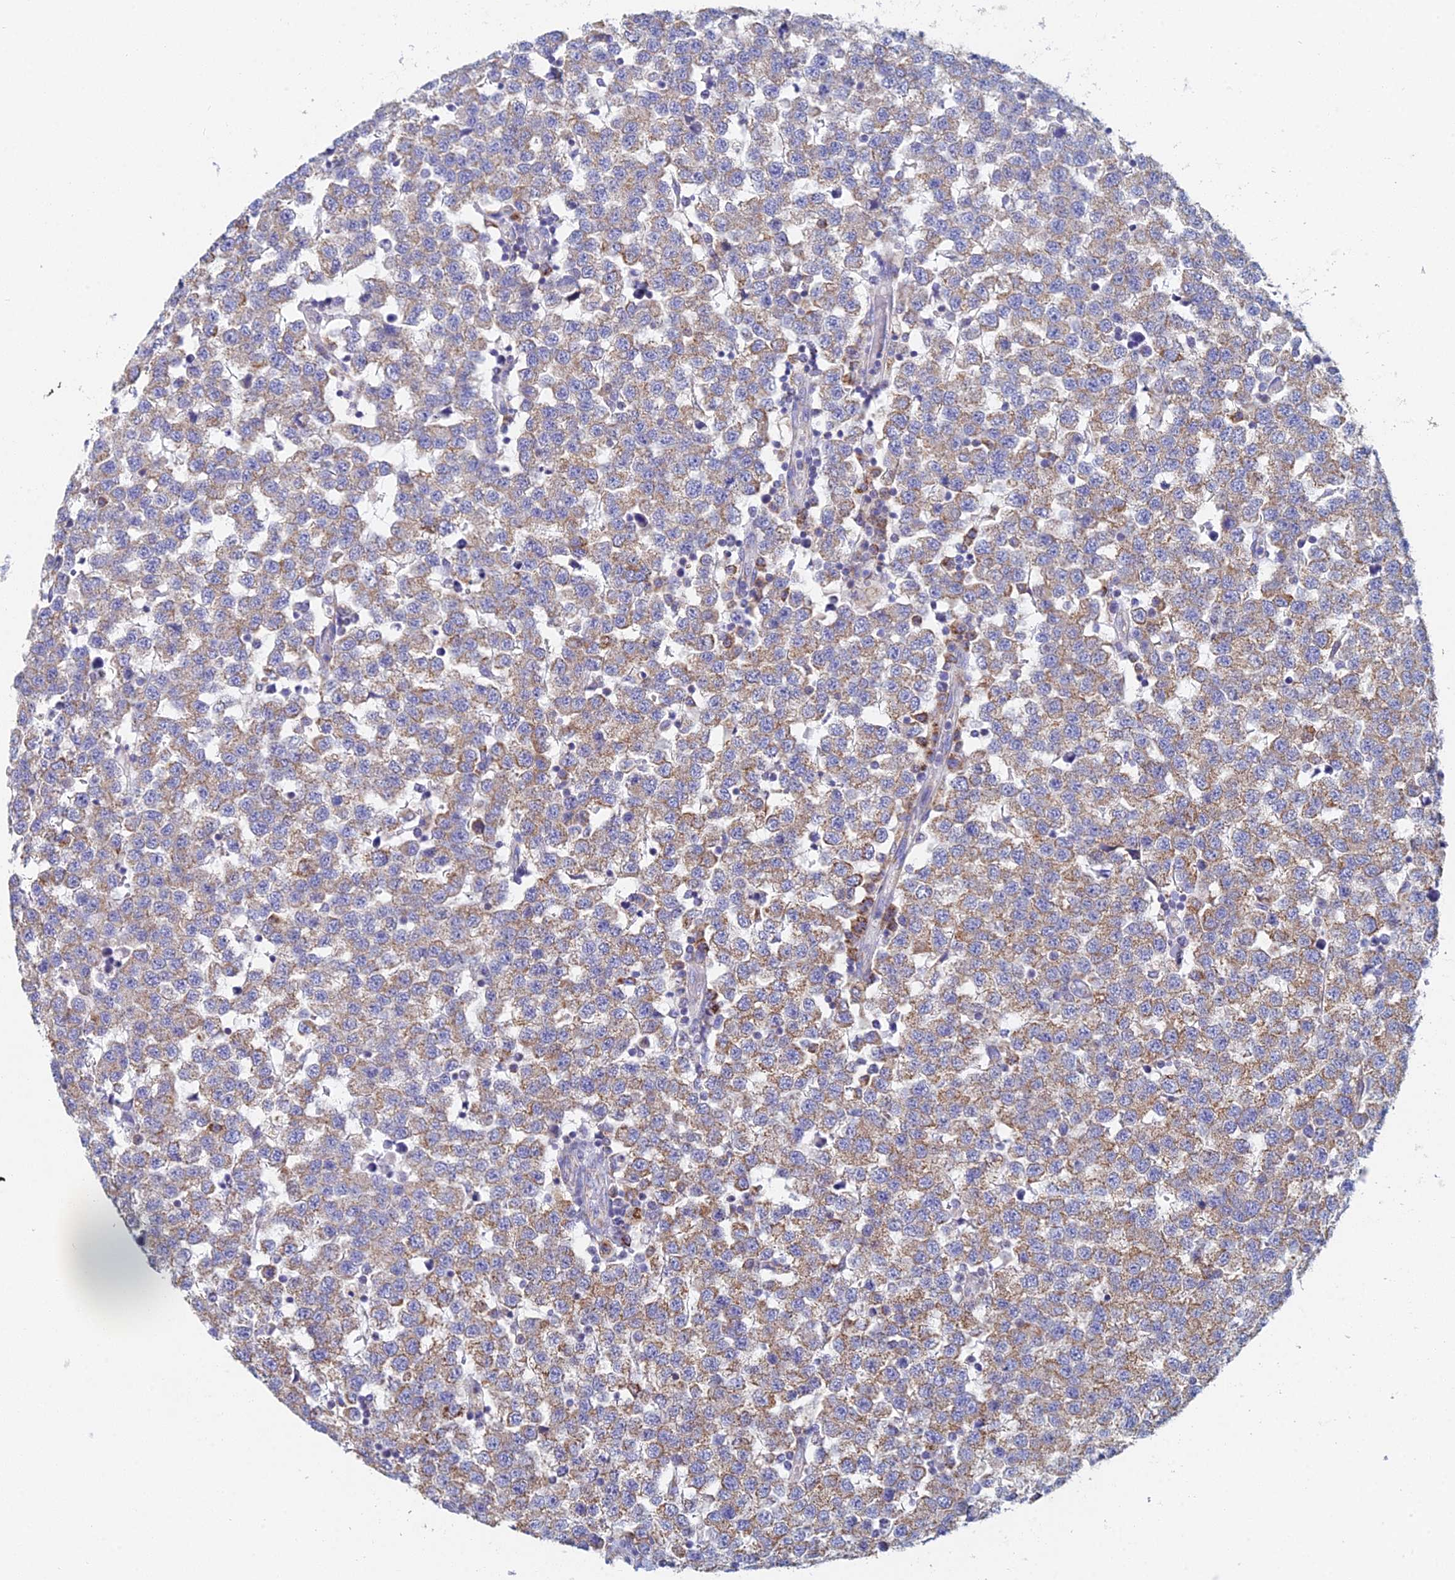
{"staining": {"intensity": "moderate", "quantity": "25%-75%", "location": "cytoplasmic/membranous"}, "tissue": "testis cancer", "cell_type": "Tumor cells", "image_type": "cancer", "snomed": [{"axis": "morphology", "description": "Seminoma, NOS"}, {"axis": "topography", "description": "Testis"}], "caption": "Moderate cytoplasmic/membranous protein expression is identified in about 25%-75% of tumor cells in testis cancer (seminoma). (IHC, brightfield microscopy, high magnification).", "gene": "CRACR2B", "patient": {"sex": "male", "age": 34}}